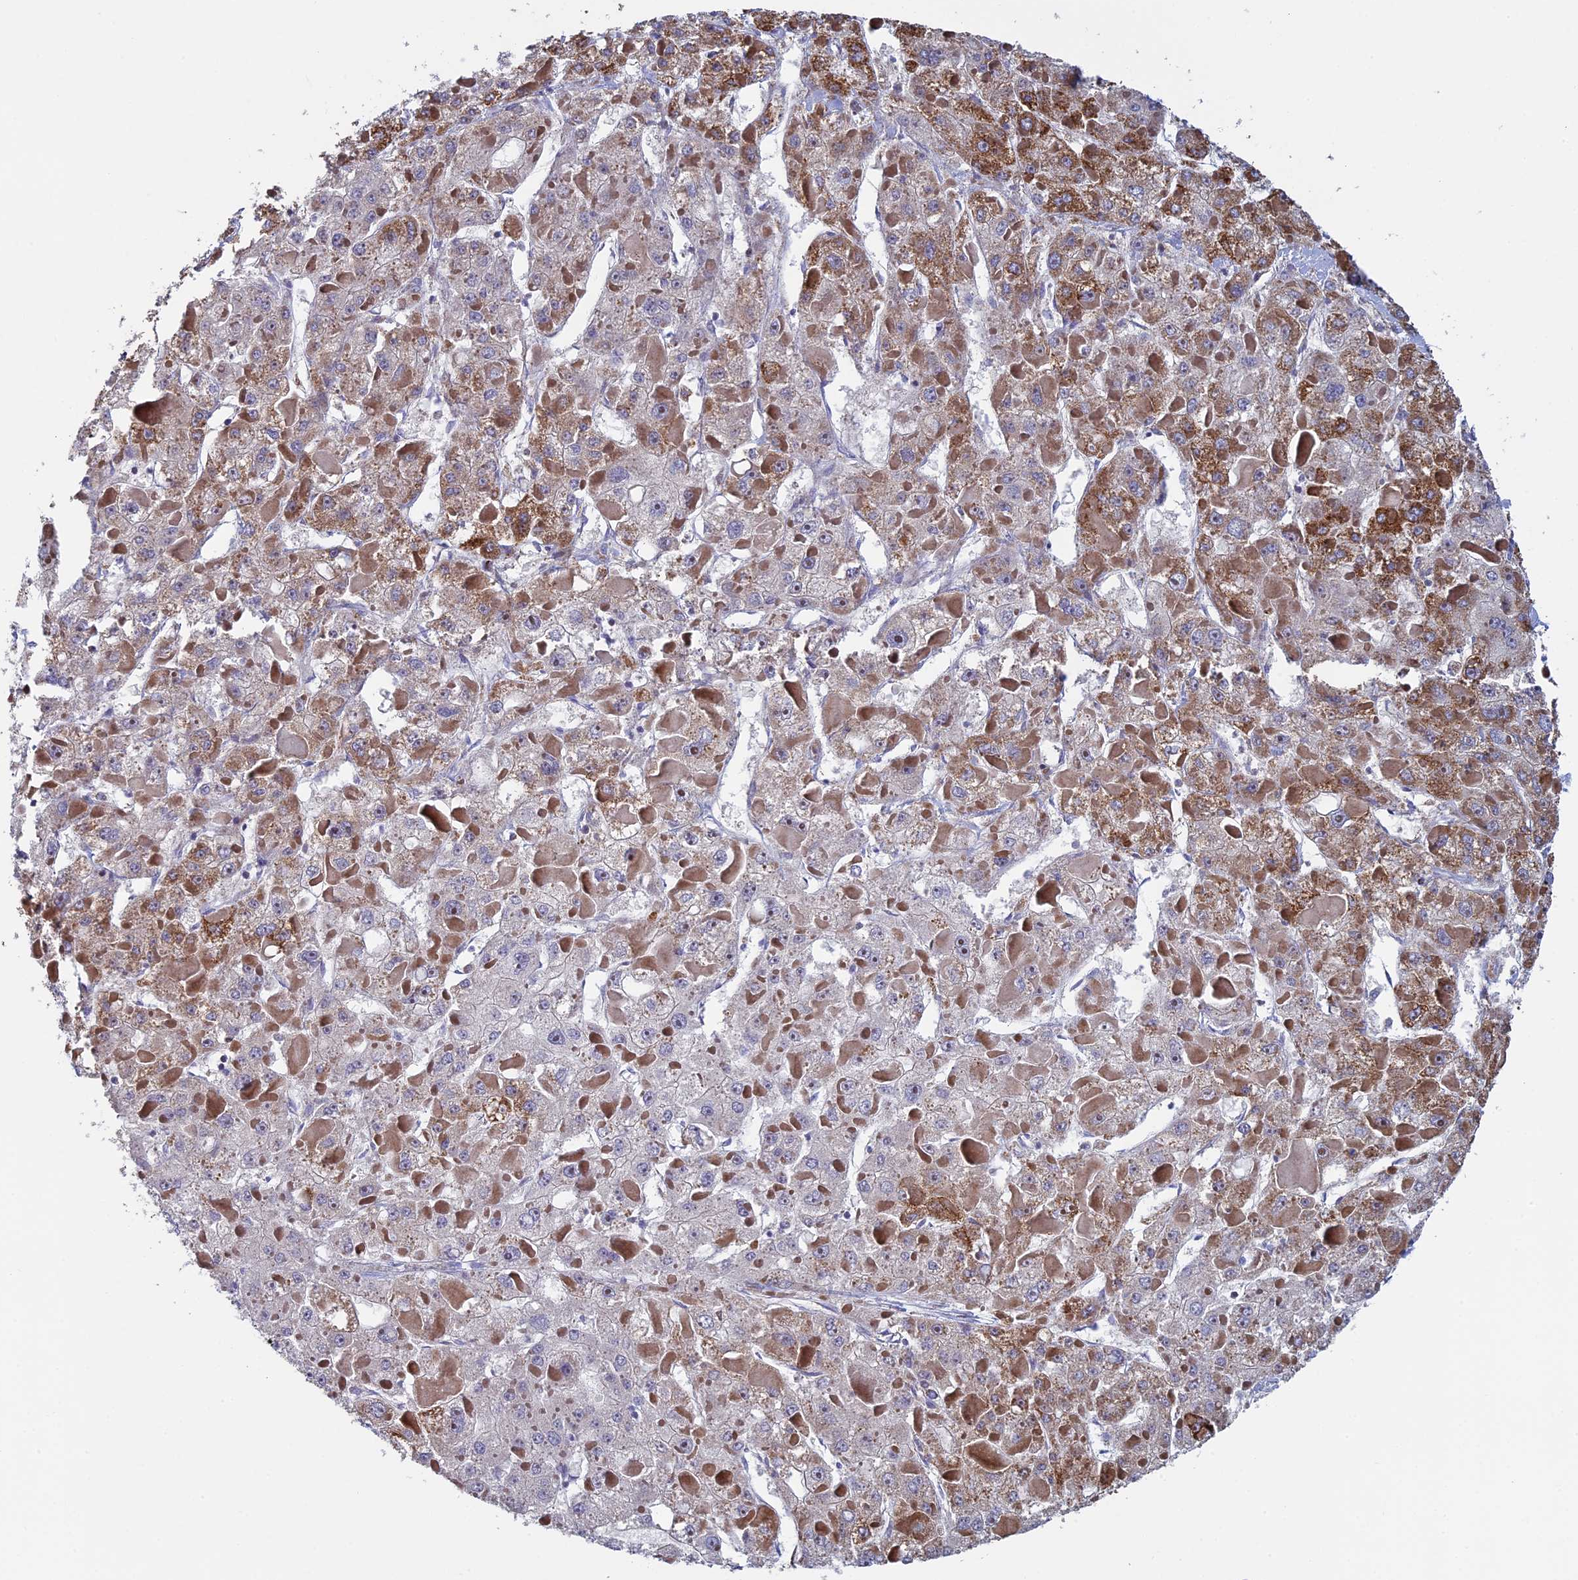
{"staining": {"intensity": "moderate", "quantity": ">75%", "location": "cytoplasmic/membranous"}, "tissue": "liver cancer", "cell_type": "Tumor cells", "image_type": "cancer", "snomed": [{"axis": "morphology", "description": "Carcinoma, Hepatocellular, NOS"}, {"axis": "topography", "description": "Liver"}], "caption": "Liver cancer (hepatocellular carcinoma) stained with immunohistochemistry (IHC) reveals moderate cytoplasmic/membranous staining in approximately >75% of tumor cells.", "gene": "UQCRFS1", "patient": {"sex": "female", "age": 73}}